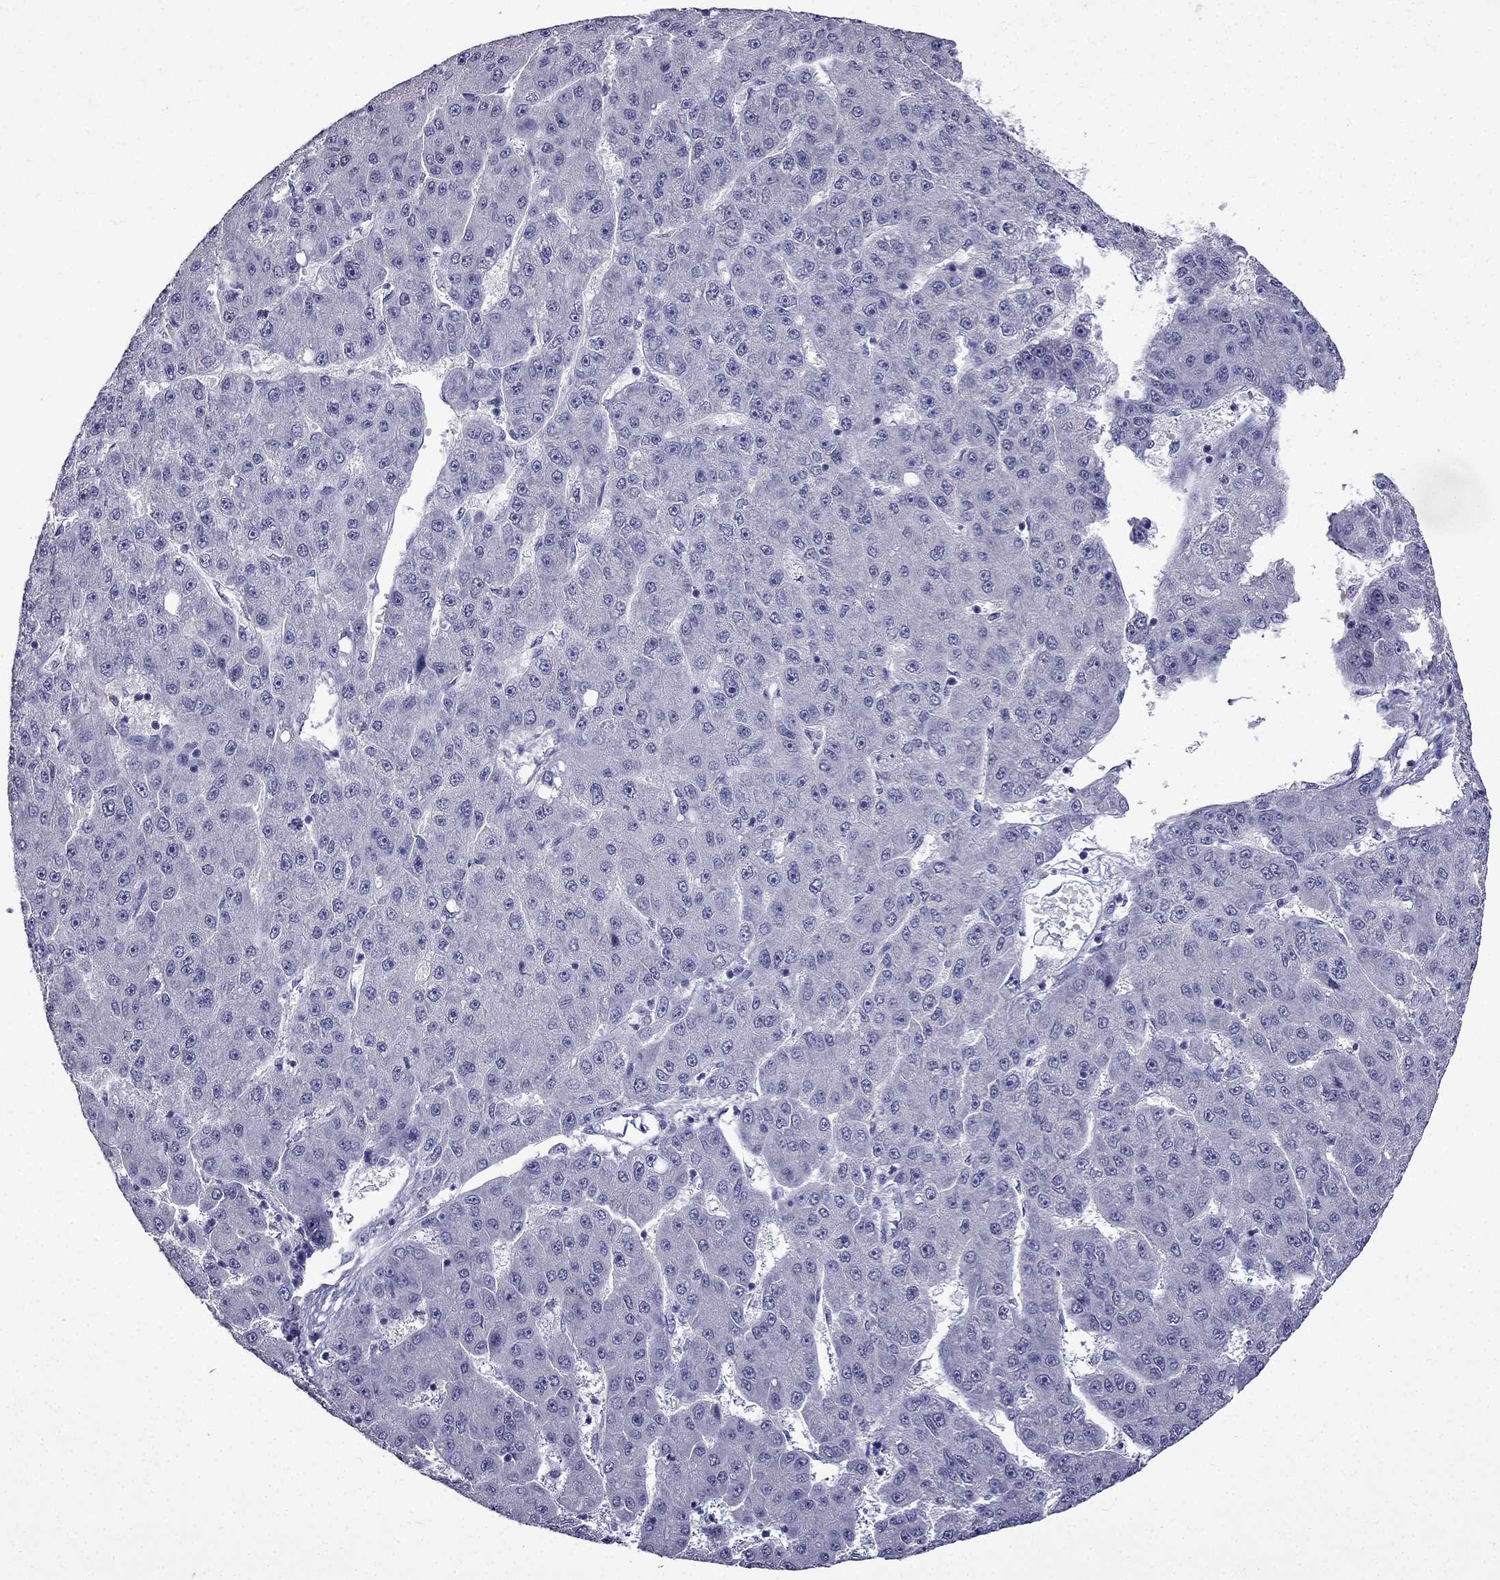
{"staining": {"intensity": "negative", "quantity": "none", "location": "none"}, "tissue": "liver cancer", "cell_type": "Tumor cells", "image_type": "cancer", "snomed": [{"axis": "morphology", "description": "Carcinoma, Hepatocellular, NOS"}, {"axis": "topography", "description": "Liver"}], "caption": "This is an immunohistochemistry image of liver cancer (hepatocellular carcinoma). There is no staining in tumor cells.", "gene": "DNAH17", "patient": {"sex": "male", "age": 67}}